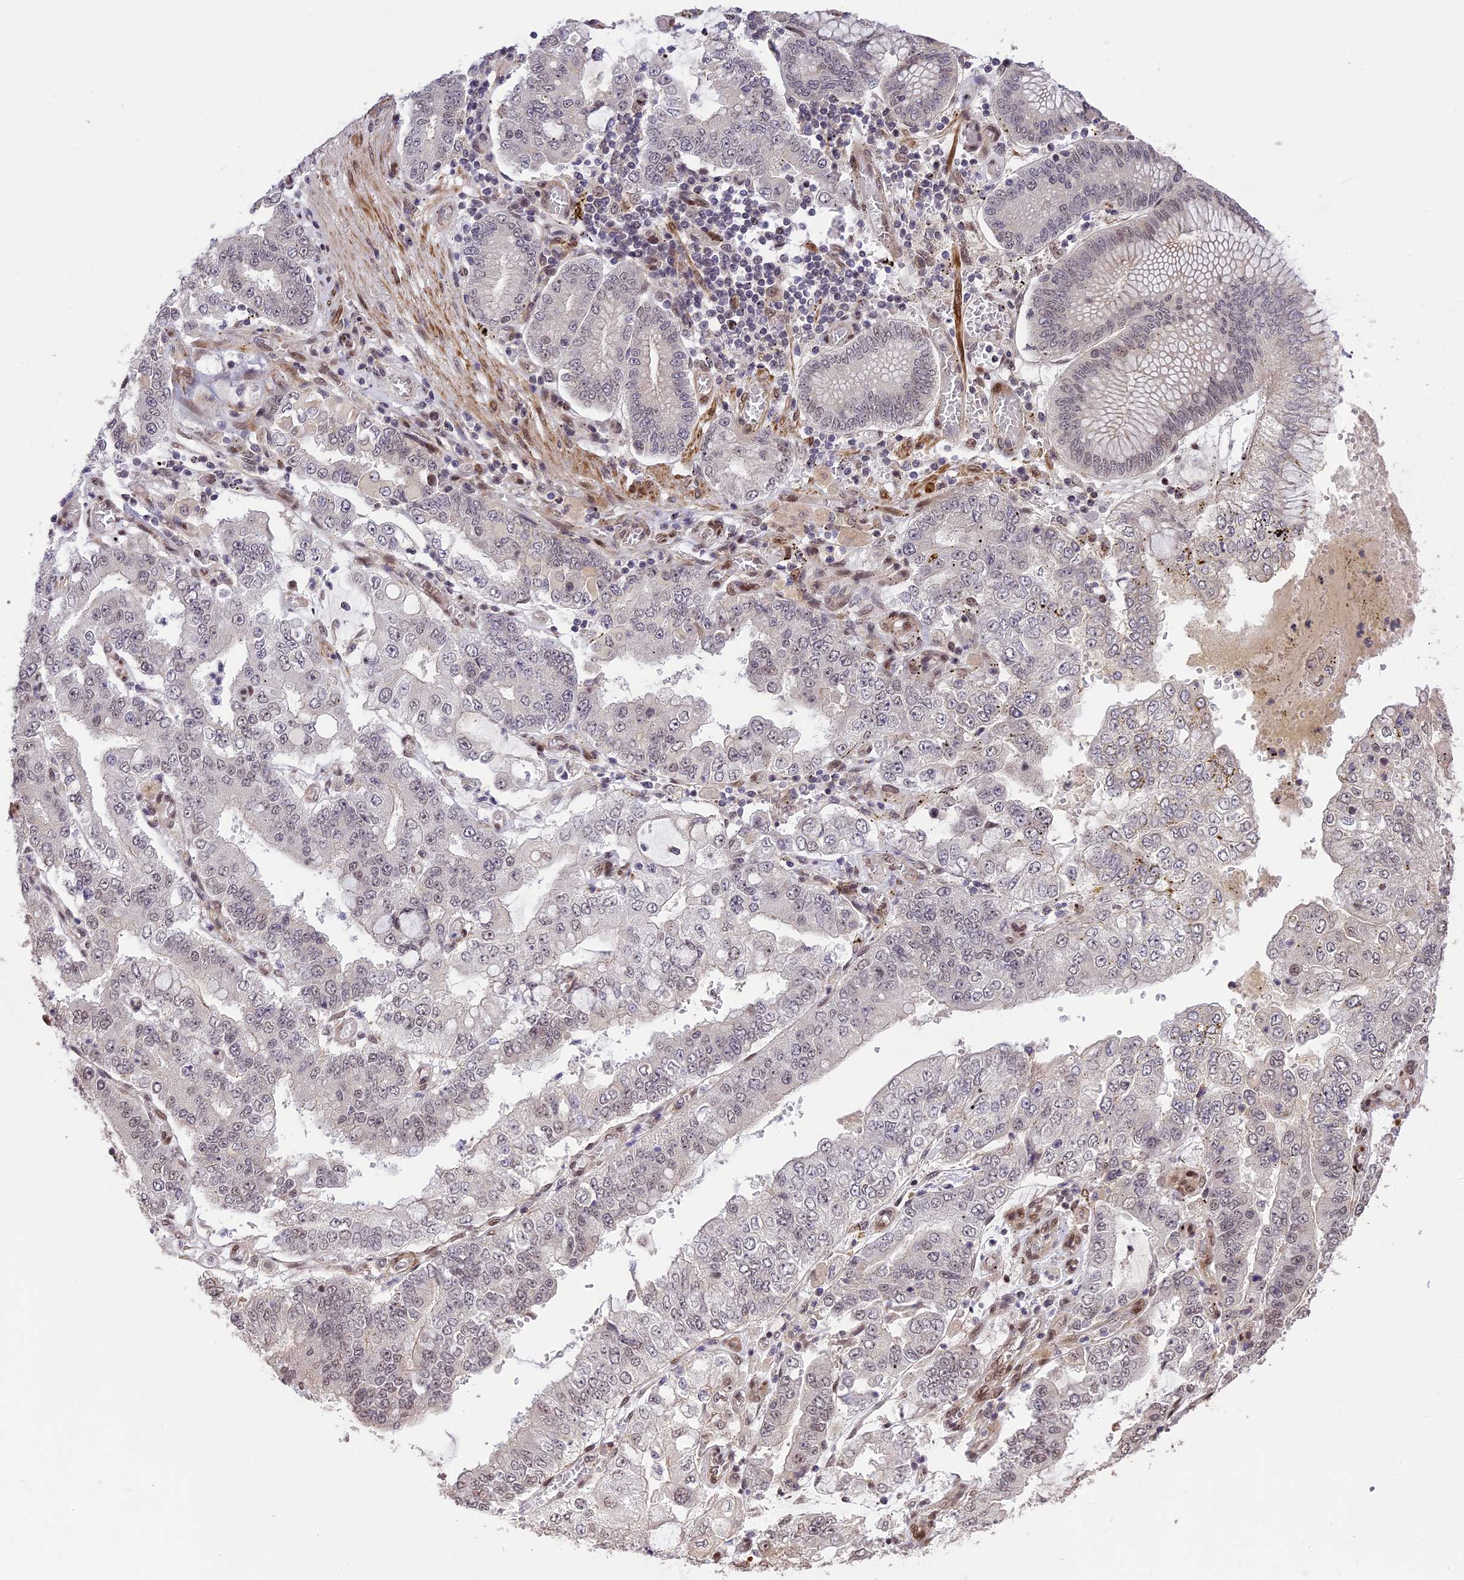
{"staining": {"intensity": "negative", "quantity": "none", "location": "none"}, "tissue": "stomach cancer", "cell_type": "Tumor cells", "image_type": "cancer", "snomed": [{"axis": "morphology", "description": "Adenocarcinoma, NOS"}, {"axis": "topography", "description": "Stomach"}], "caption": "This is a photomicrograph of IHC staining of adenocarcinoma (stomach), which shows no staining in tumor cells. The staining is performed using DAB (3,3'-diaminobenzidine) brown chromogen with nuclei counter-stained in using hematoxylin.", "gene": "PRELID2", "patient": {"sex": "male", "age": 76}}